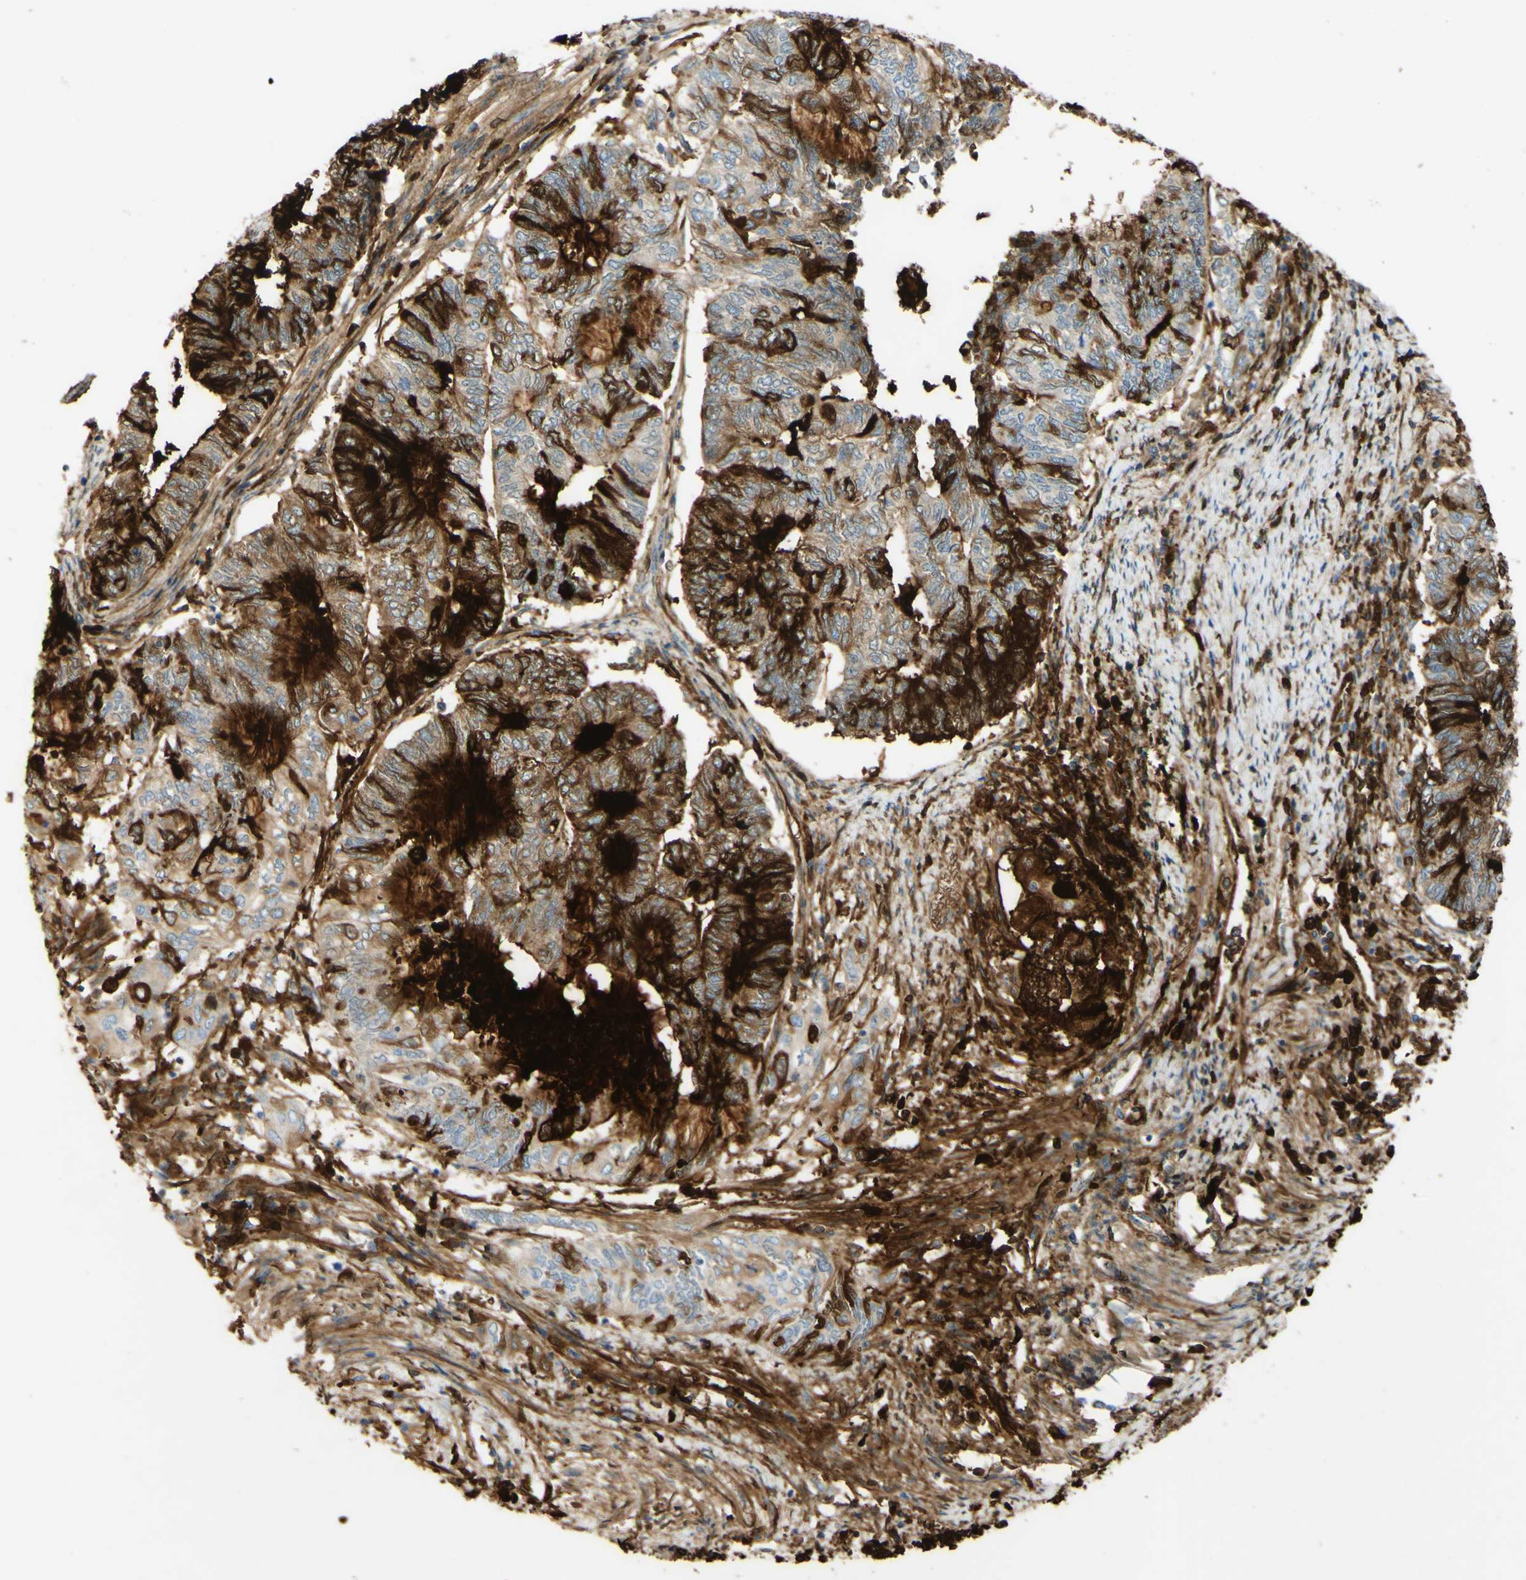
{"staining": {"intensity": "strong", "quantity": ">75%", "location": "cytoplasmic/membranous"}, "tissue": "endometrial cancer", "cell_type": "Tumor cells", "image_type": "cancer", "snomed": [{"axis": "morphology", "description": "Adenocarcinoma, NOS"}, {"axis": "topography", "description": "Uterus"}, {"axis": "topography", "description": "Endometrium"}], "caption": "Protein expression analysis of human endometrial cancer (adenocarcinoma) reveals strong cytoplasmic/membranous positivity in about >75% of tumor cells. Using DAB (brown) and hematoxylin (blue) stains, captured at high magnification using brightfield microscopy.", "gene": "PIGR", "patient": {"sex": "female", "age": 70}}